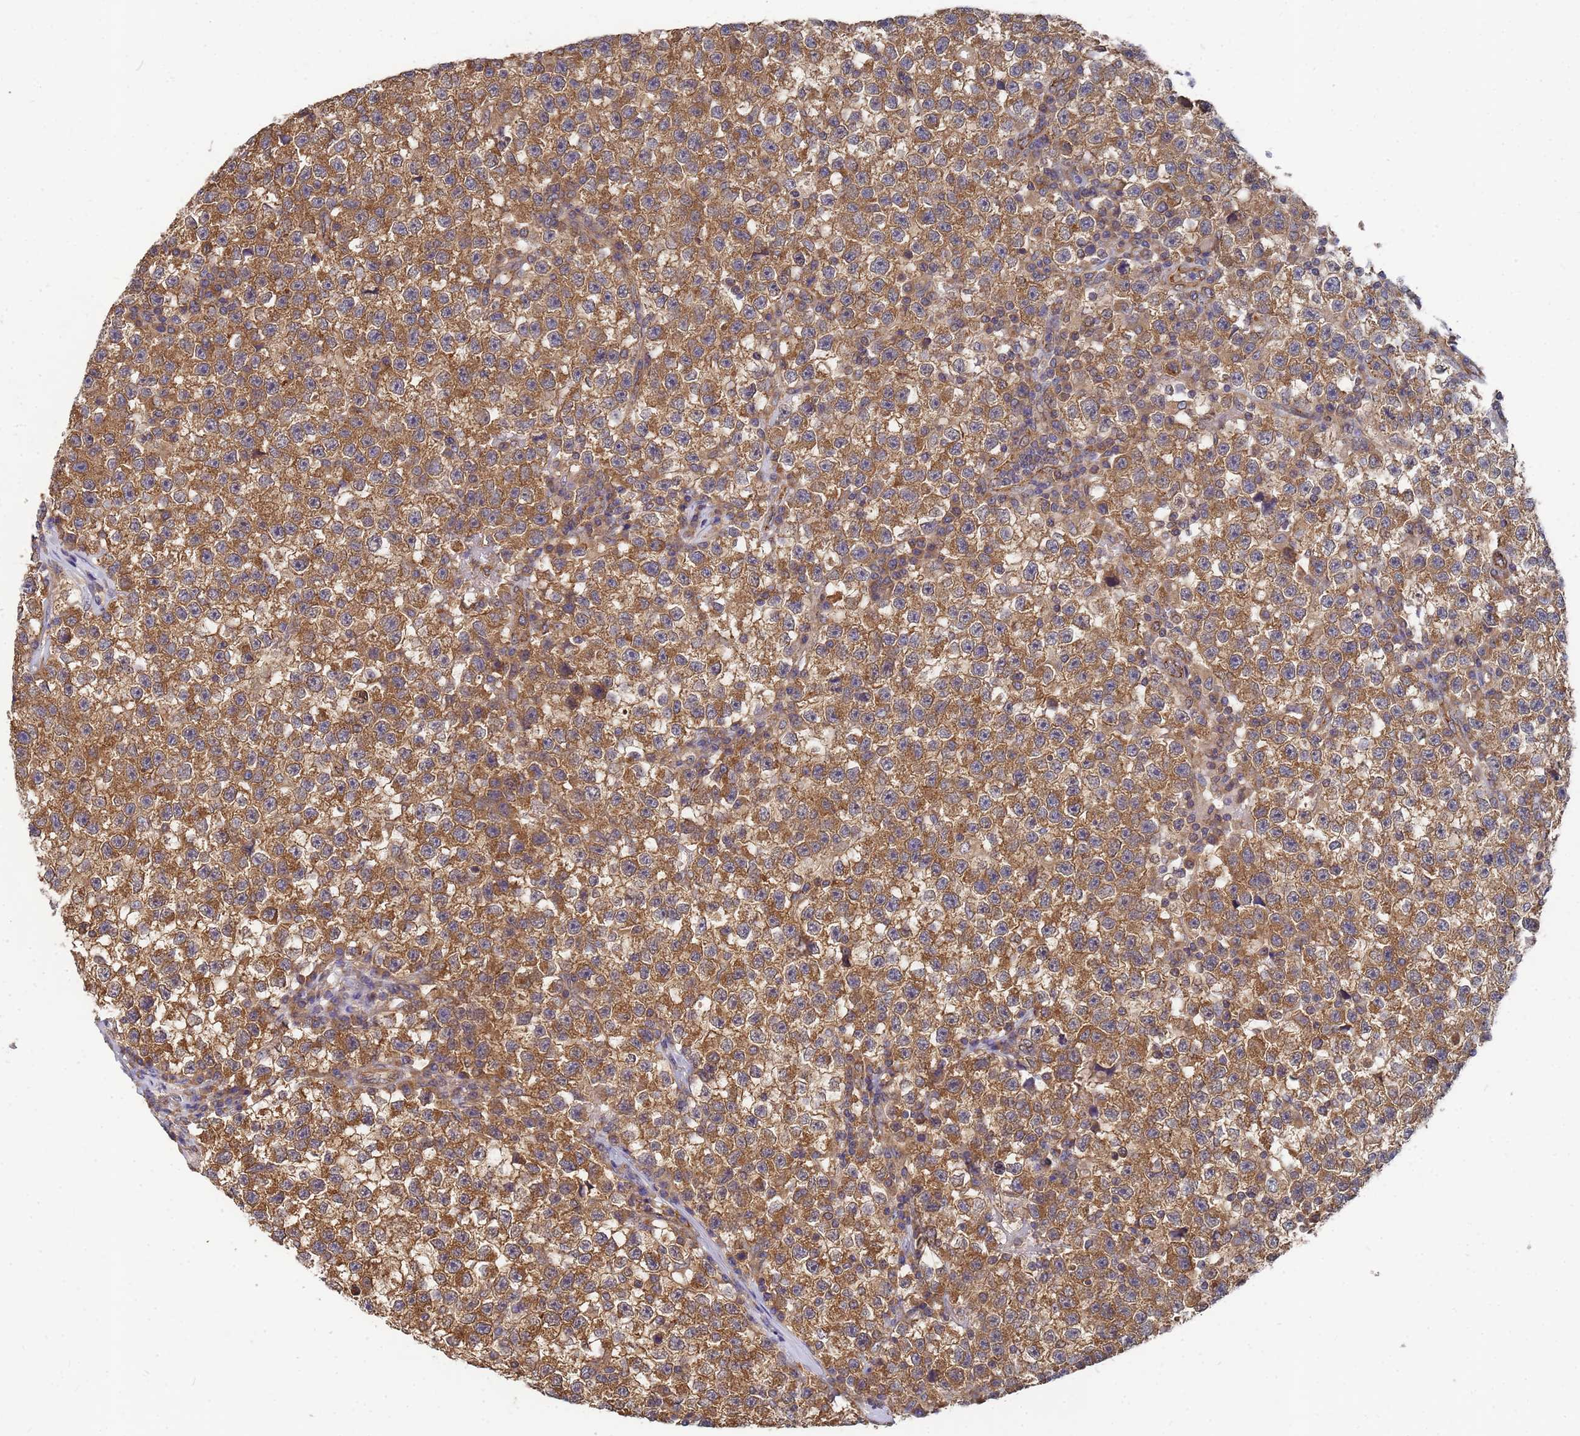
{"staining": {"intensity": "moderate", "quantity": ">75%", "location": "cytoplasmic/membranous"}, "tissue": "testis cancer", "cell_type": "Tumor cells", "image_type": "cancer", "snomed": [{"axis": "morphology", "description": "Seminoma, NOS"}, {"axis": "topography", "description": "Testis"}], "caption": "Testis cancer (seminoma) stained for a protein exhibits moderate cytoplasmic/membranous positivity in tumor cells. Using DAB (3,3'-diaminobenzidine) (brown) and hematoxylin (blue) stains, captured at high magnification using brightfield microscopy.", "gene": "ALS2CL", "patient": {"sex": "male", "age": 22}}